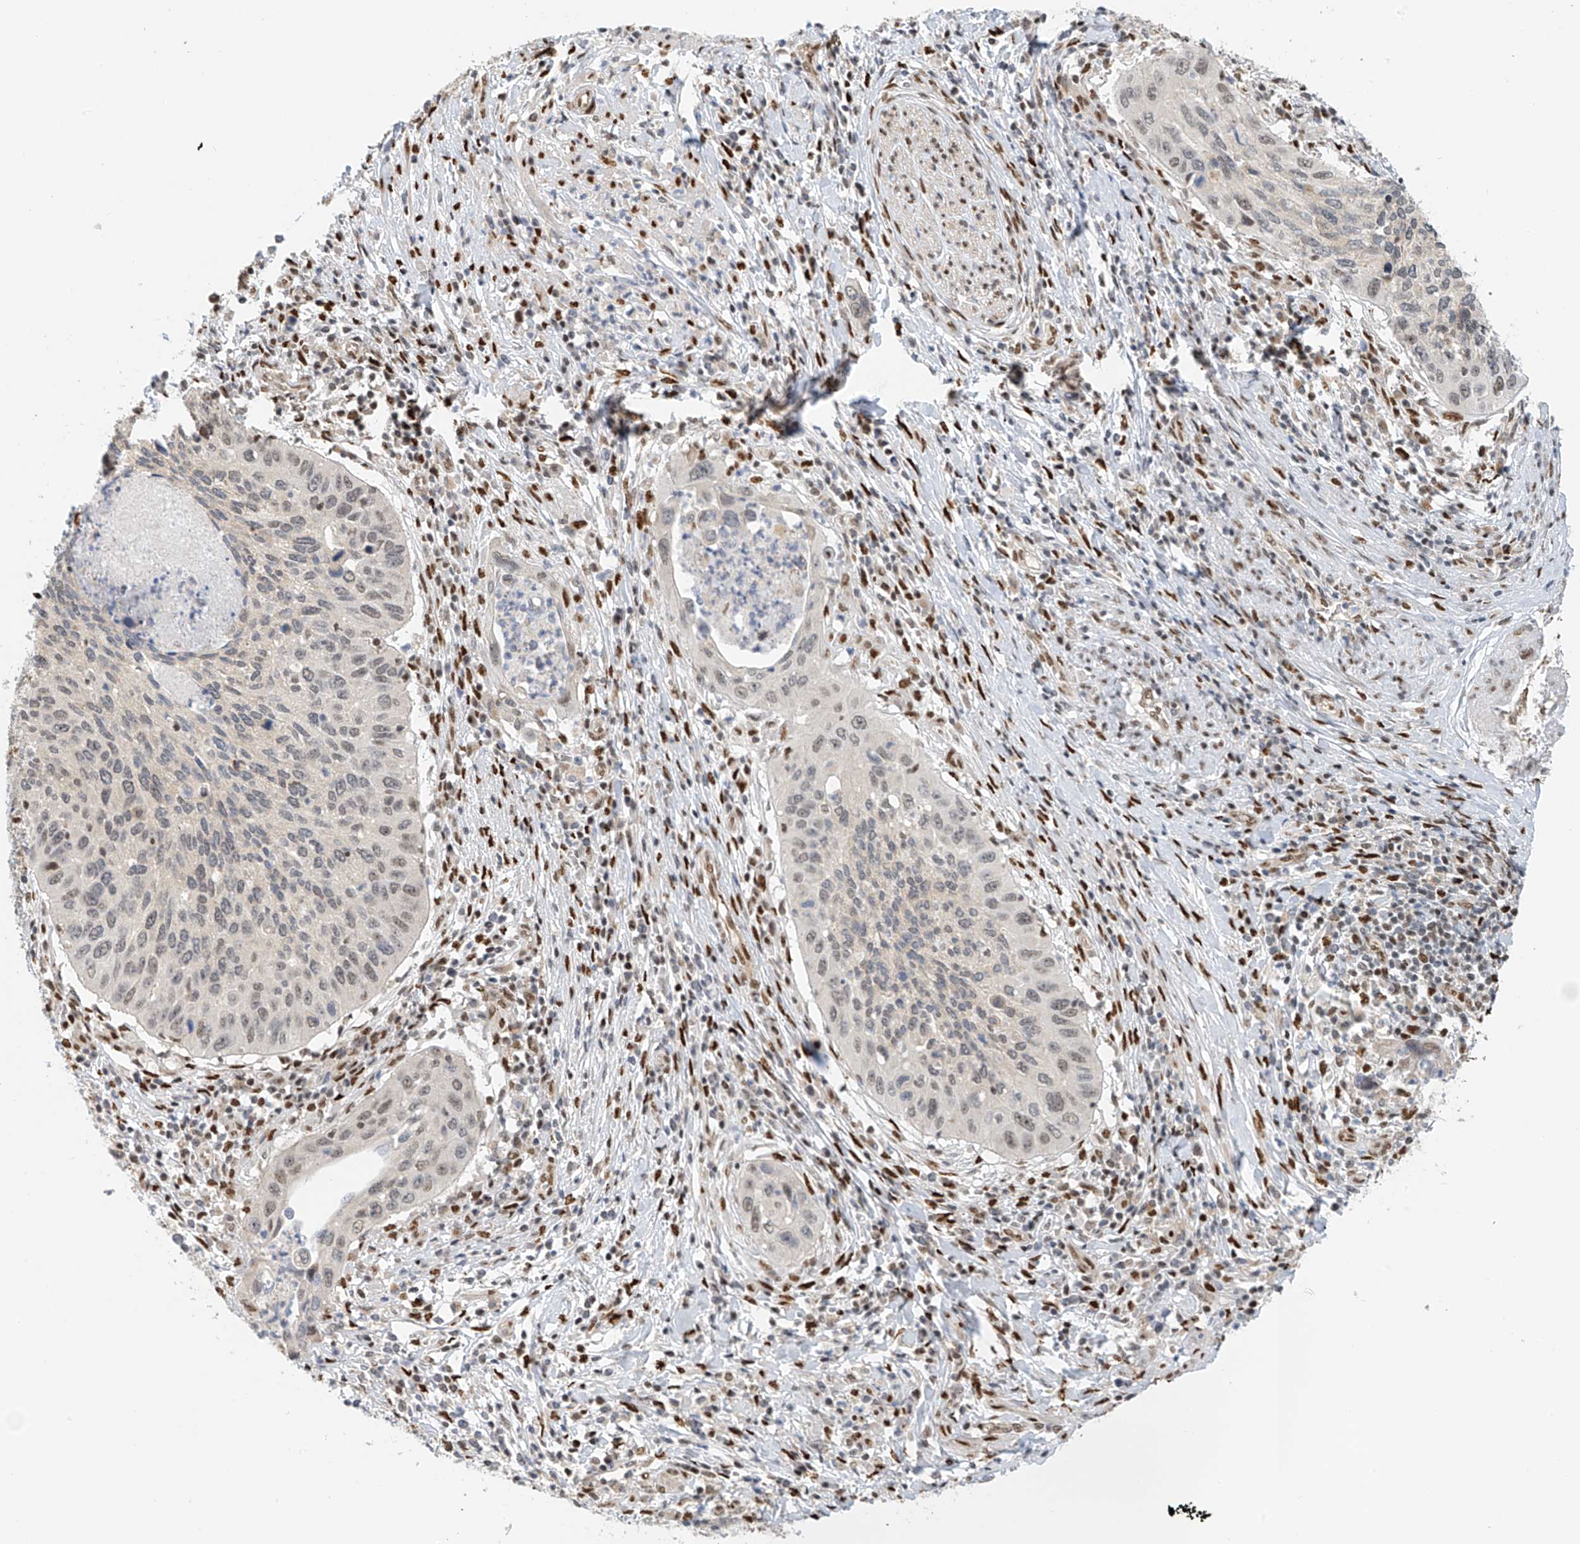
{"staining": {"intensity": "weak", "quantity": "<25%", "location": "nuclear"}, "tissue": "cervical cancer", "cell_type": "Tumor cells", "image_type": "cancer", "snomed": [{"axis": "morphology", "description": "Squamous cell carcinoma, NOS"}, {"axis": "topography", "description": "Cervix"}], "caption": "Immunohistochemistry of human cervical cancer (squamous cell carcinoma) demonstrates no expression in tumor cells. (Brightfield microscopy of DAB (3,3'-diaminobenzidine) IHC at high magnification).", "gene": "ZNF514", "patient": {"sex": "female", "age": 38}}